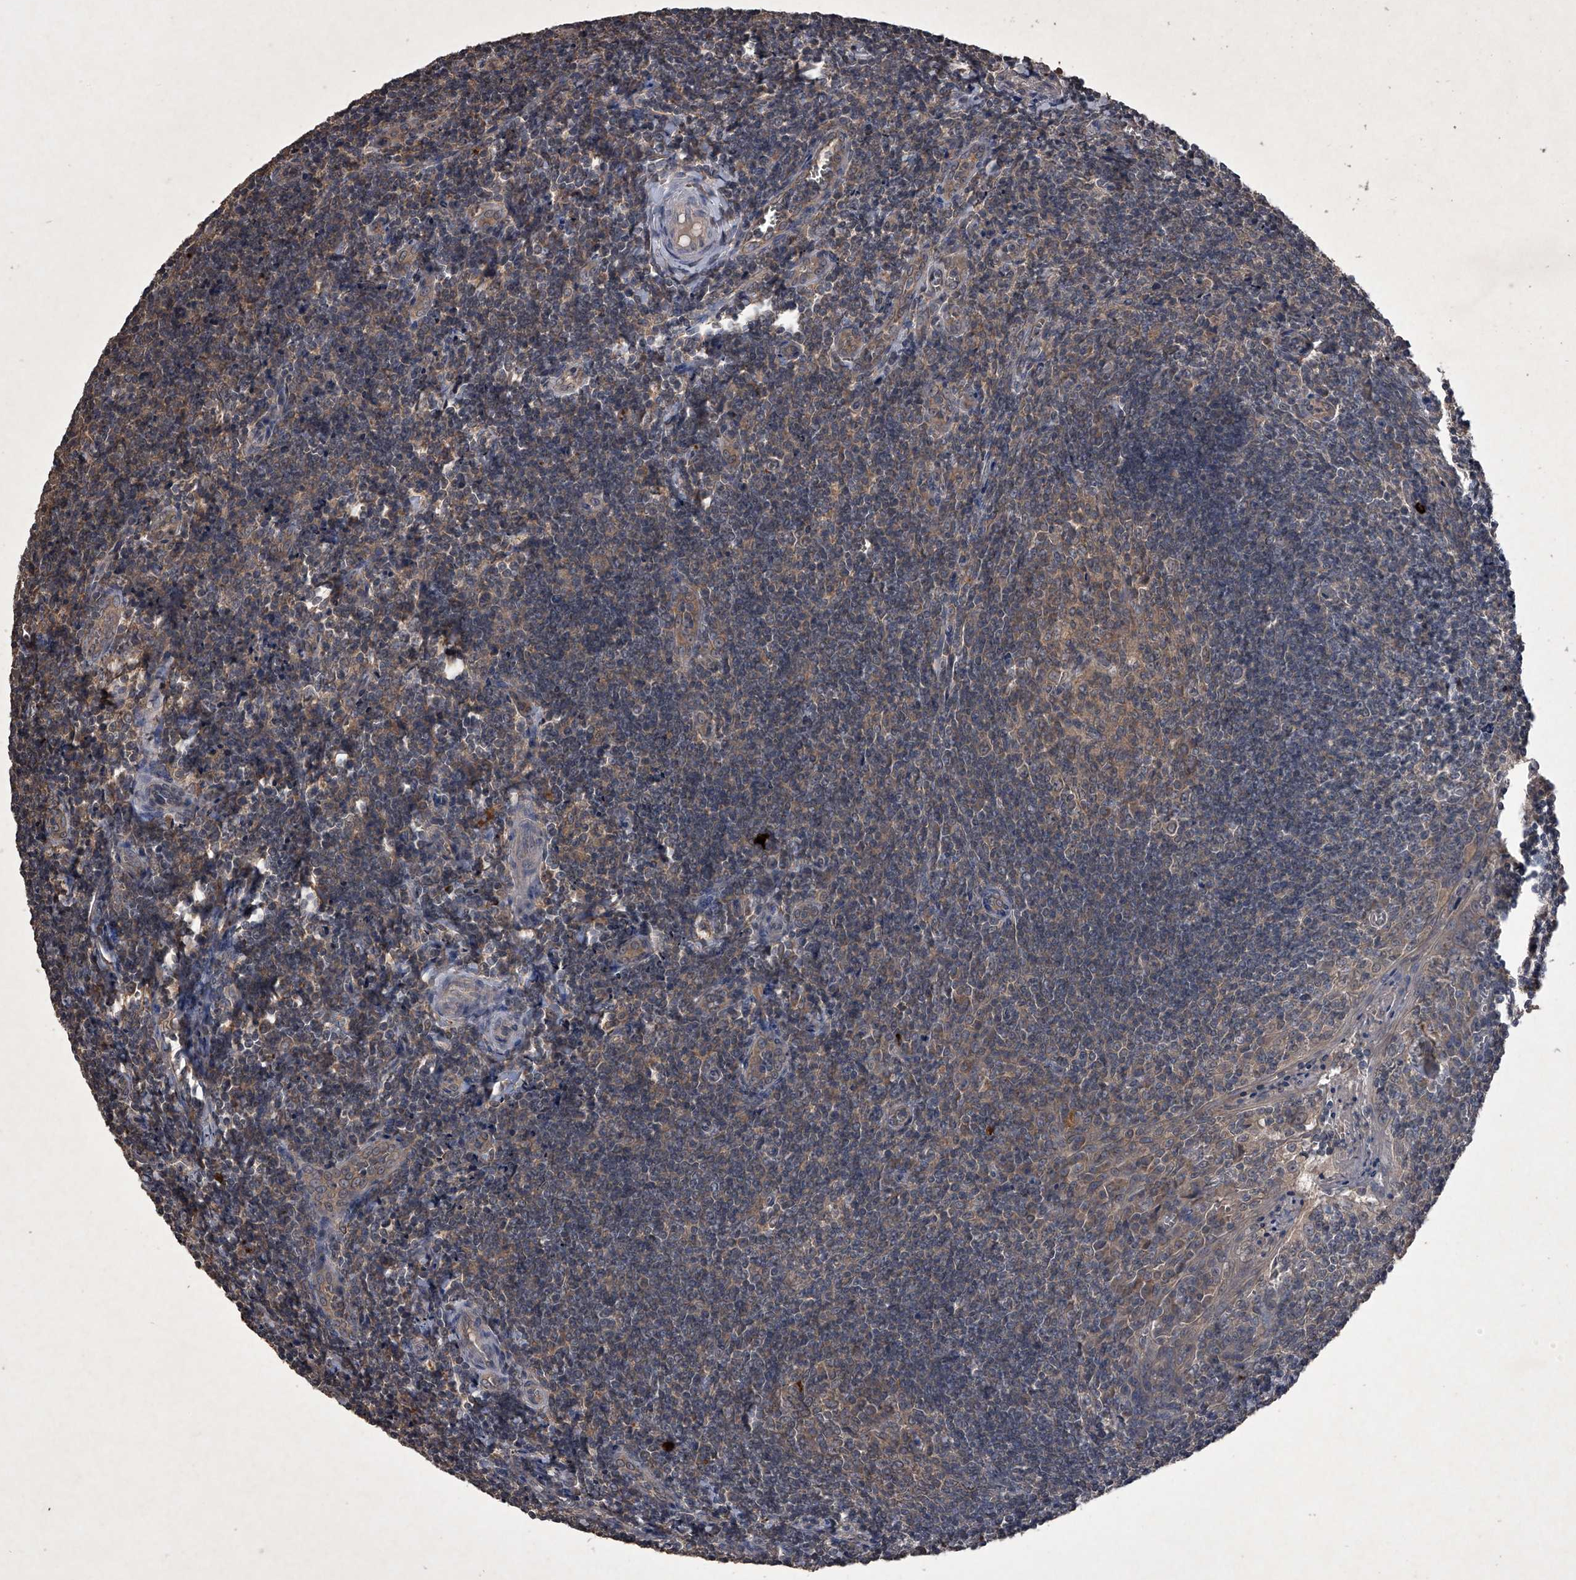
{"staining": {"intensity": "weak", "quantity": ">75%", "location": "cytoplasmic/membranous"}, "tissue": "tonsil", "cell_type": "Germinal center cells", "image_type": "normal", "snomed": [{"axis": "morphology", "description": "Normal tissue, NOS"}, {"axis": "topography", "description": "Tonsil"}], "caption": "Normal tonsil was stained to show a protein in brown. There is low levels of weak cytoplasmic/membranous positivity in approximately >75% of germinal center cells. The staining is performed using DAB brown chromogen to label protein expression. The nuclei are counter-stained blue using hematoxylin.", "gene": "MAPKAP1", "patient": {"sex": "male", "age": 27}}